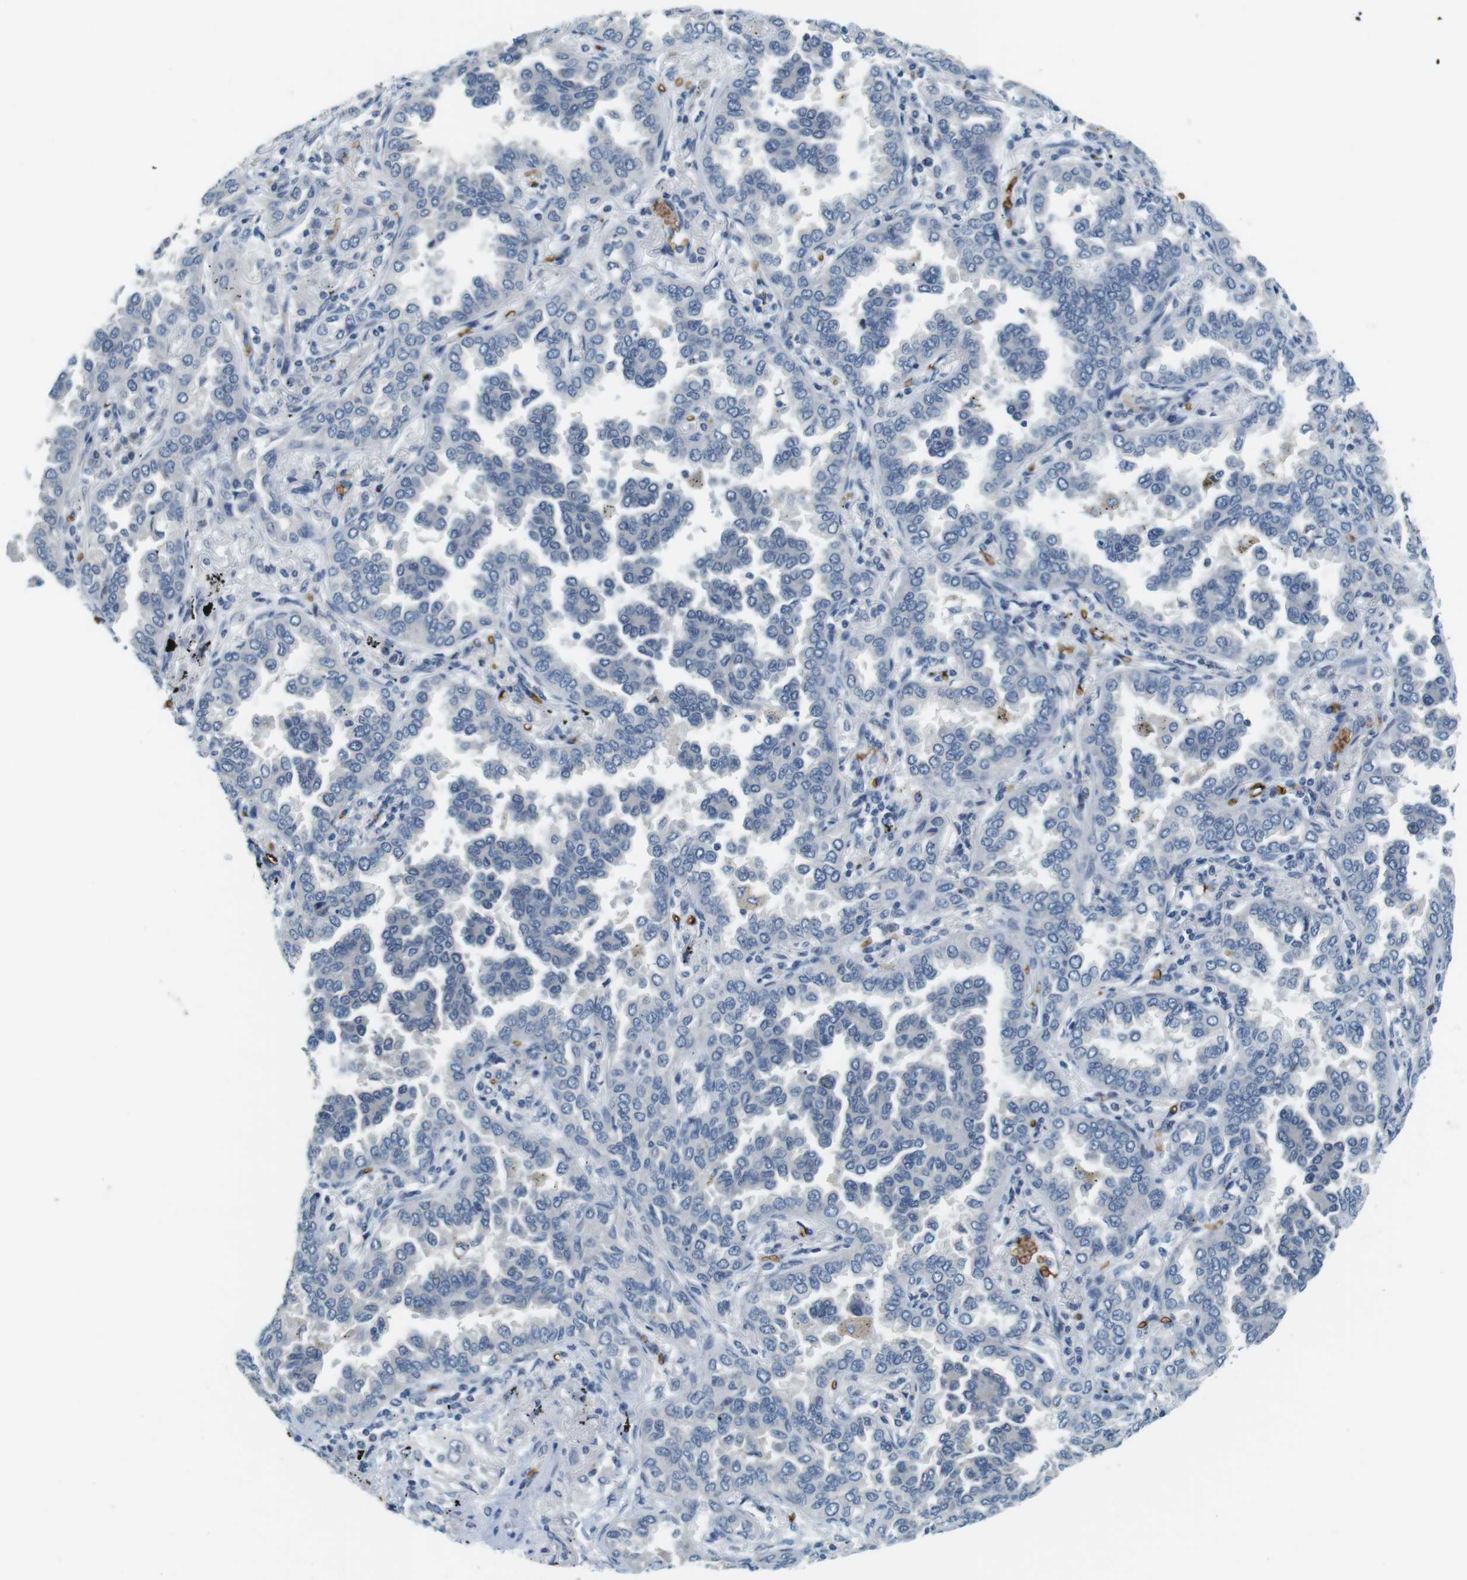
{"staining": {"intensity": "negative", "quantity": "none", "location": "none"}, "tissue": "lung cancer", "cell_type": "Tumor cells", "image_type": "cancer", "snomed": [{"axis": "morphology", "description": "Normal tissue, NOS"}, {"axis": "morphology", "description": "Adenocarcinoma, NOS"}, {"axis": "topography", "description": "Lung"}], "caption": "Lung cancer stained for a protein using immunohistochemistry (IHC) displays no staining tumor cells.", "gene": "SLC4A1", "patient": {"sex": "male", "age": 59}}